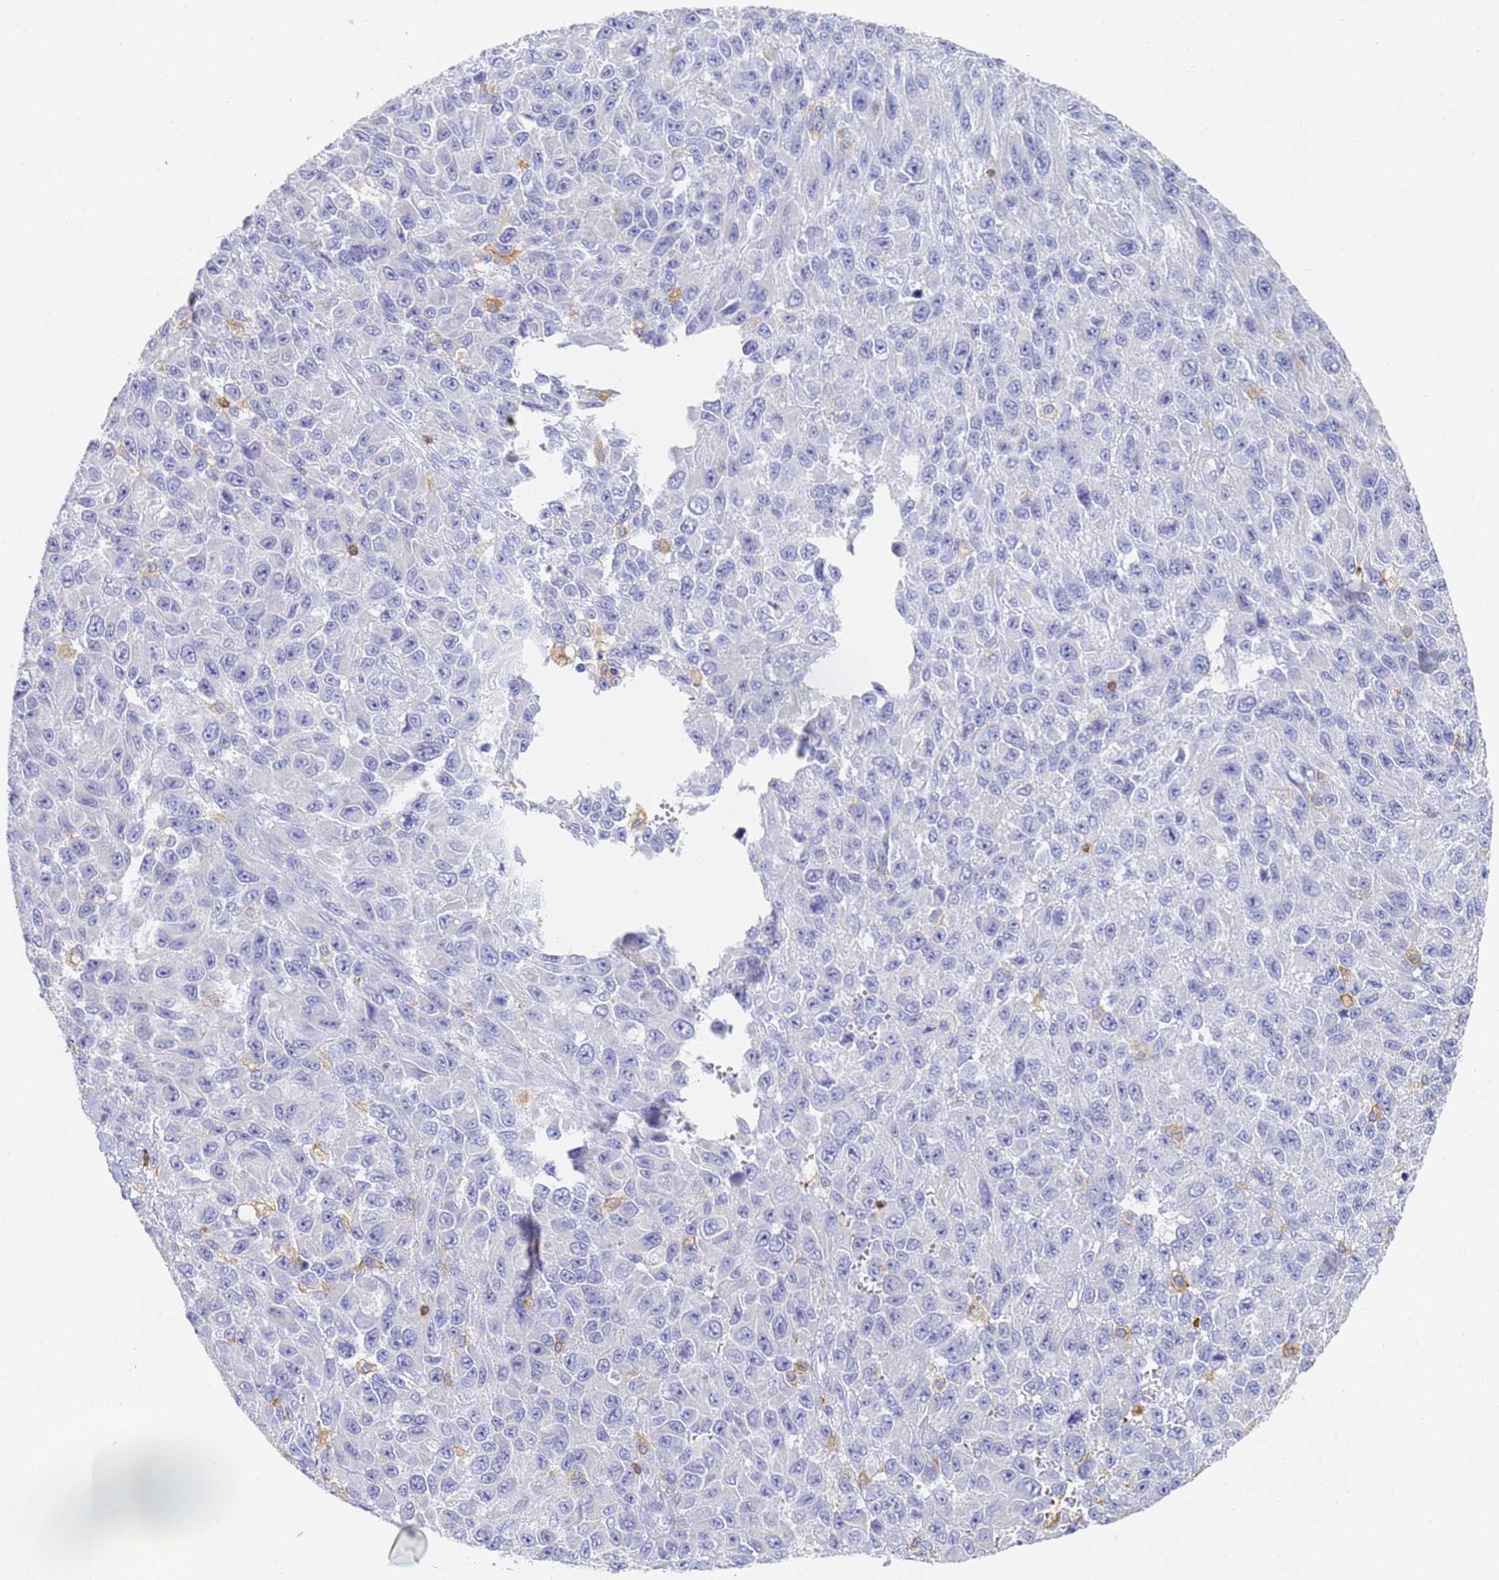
{"staining": {"intensity": "negative", "quantity": "none", "location": "none"}, "tissue": "melanoma", "cell_type": "Tumor cells", "image_type": "cancer", "snomed": [{"axis": "morphology", "description": "Normal tissue, NOS"}, {"axis": "morphology", "description": "Malignant melanoma, NOS"}, {"axis": "topography", "description": "Skin"}], "caption": "This micrograph is of melanoma stained with IHC to label a protein in brown with the nuclei are counter-stained blue. There is no staining in tumor cells.", "gene": "BIN2", "patient": {"sex": "female", "age": 96}}